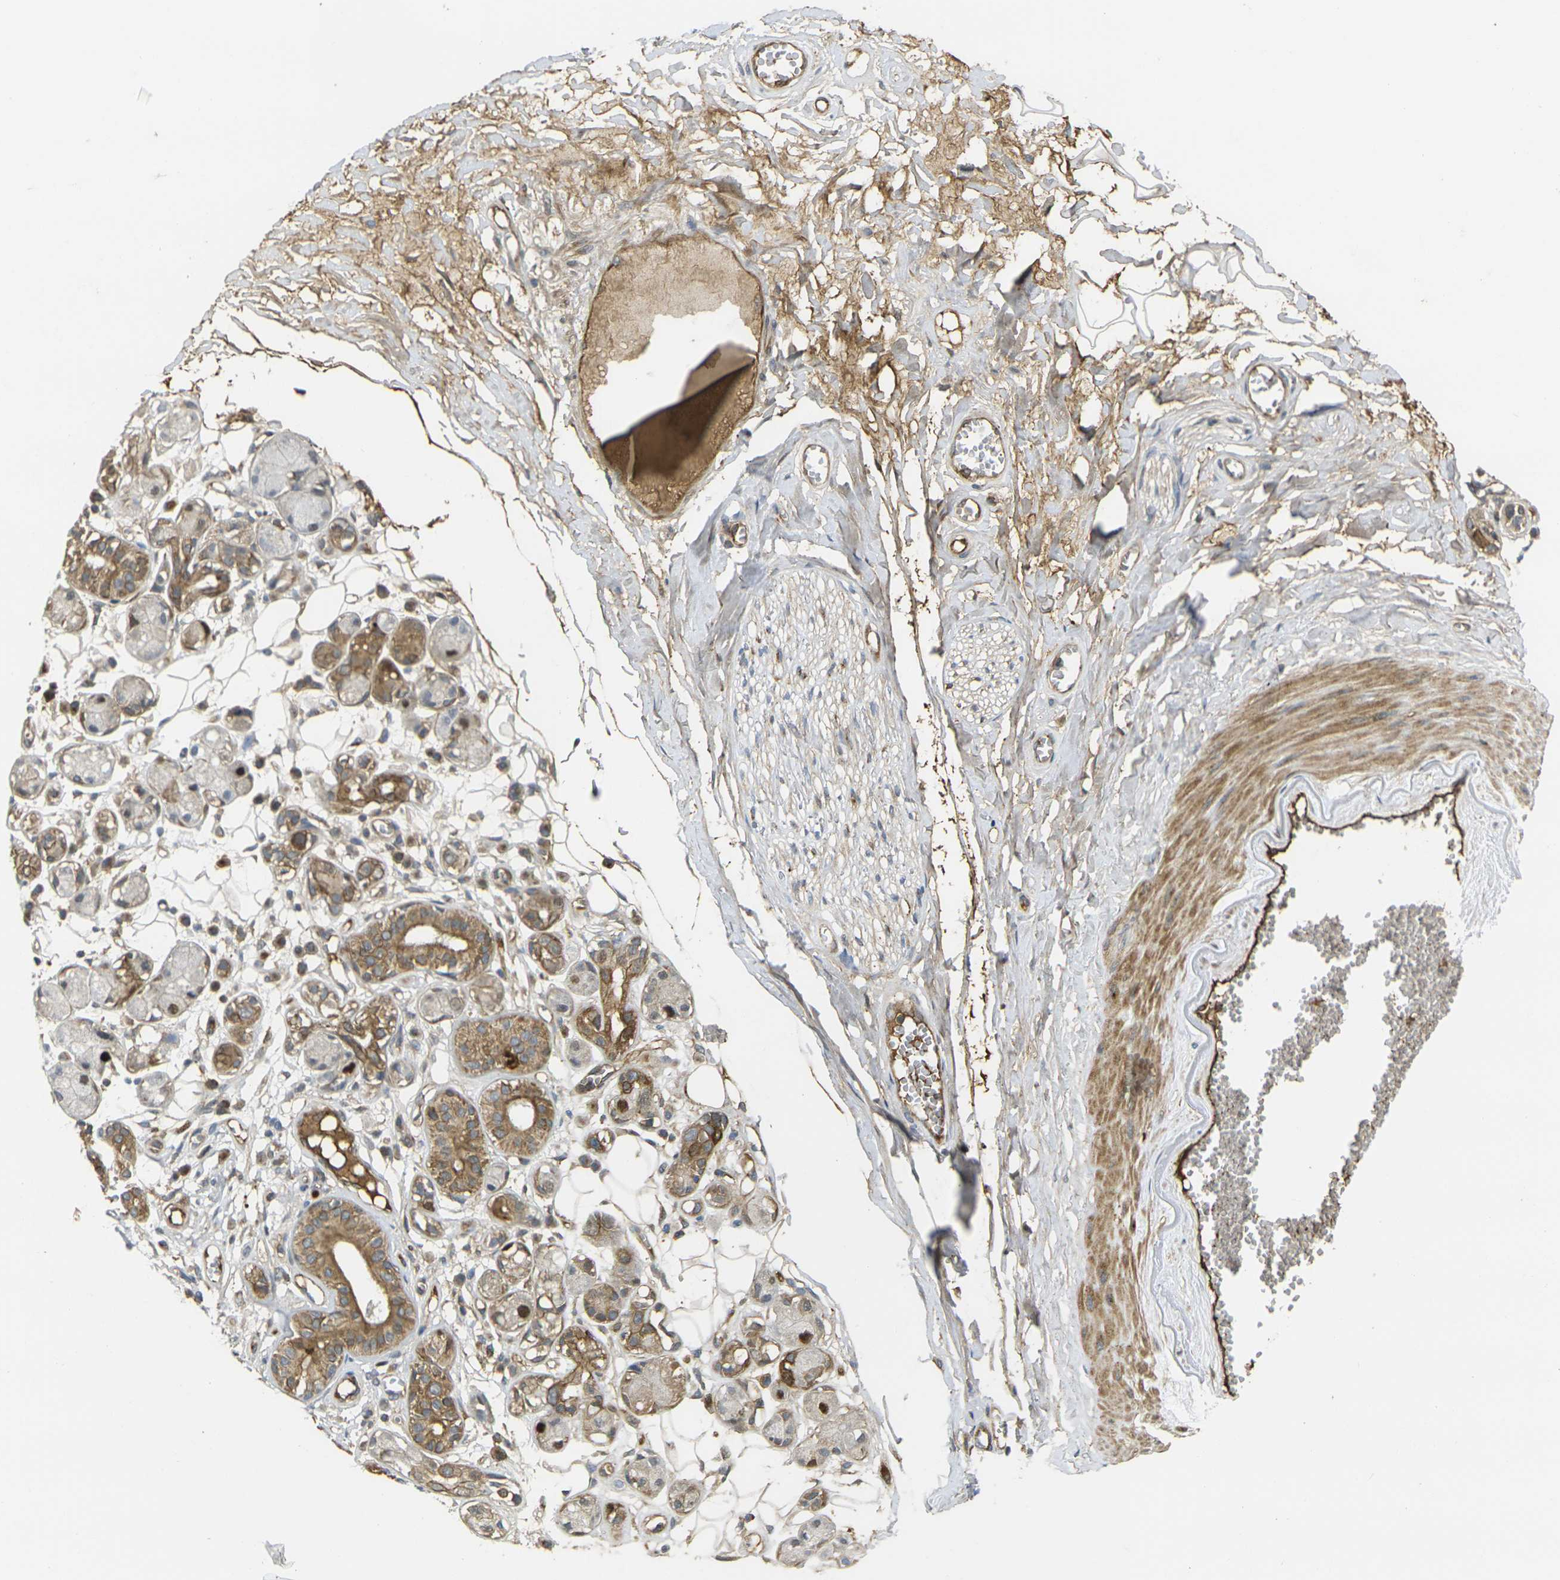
{"staining": {"intensity": "weak", "quantity": ">75%", "location": "cytoplasmic/membranous"}, "tissue": "adipose tissue", "cell_type": "Adipocytes", "image_type": "normal", "snomed": [{"axis": "morphology", "description": "Normal tissue, NOS"}, {"axis": "morphology", "description": "Inflammation, NOS"}, {"axis": "topography", "description": "Salivary gland"}, {"axis": "topography", "description": "Peripheral nerve tissue"}], "caption": "Brown immunohistochemical staining in normal adipose tissue reveals weak cytoplasmic/membranous staining in approximately >75% of adipocytes.", "gene": "ECE1", "patient": {"sex": "female", "age": 75}}